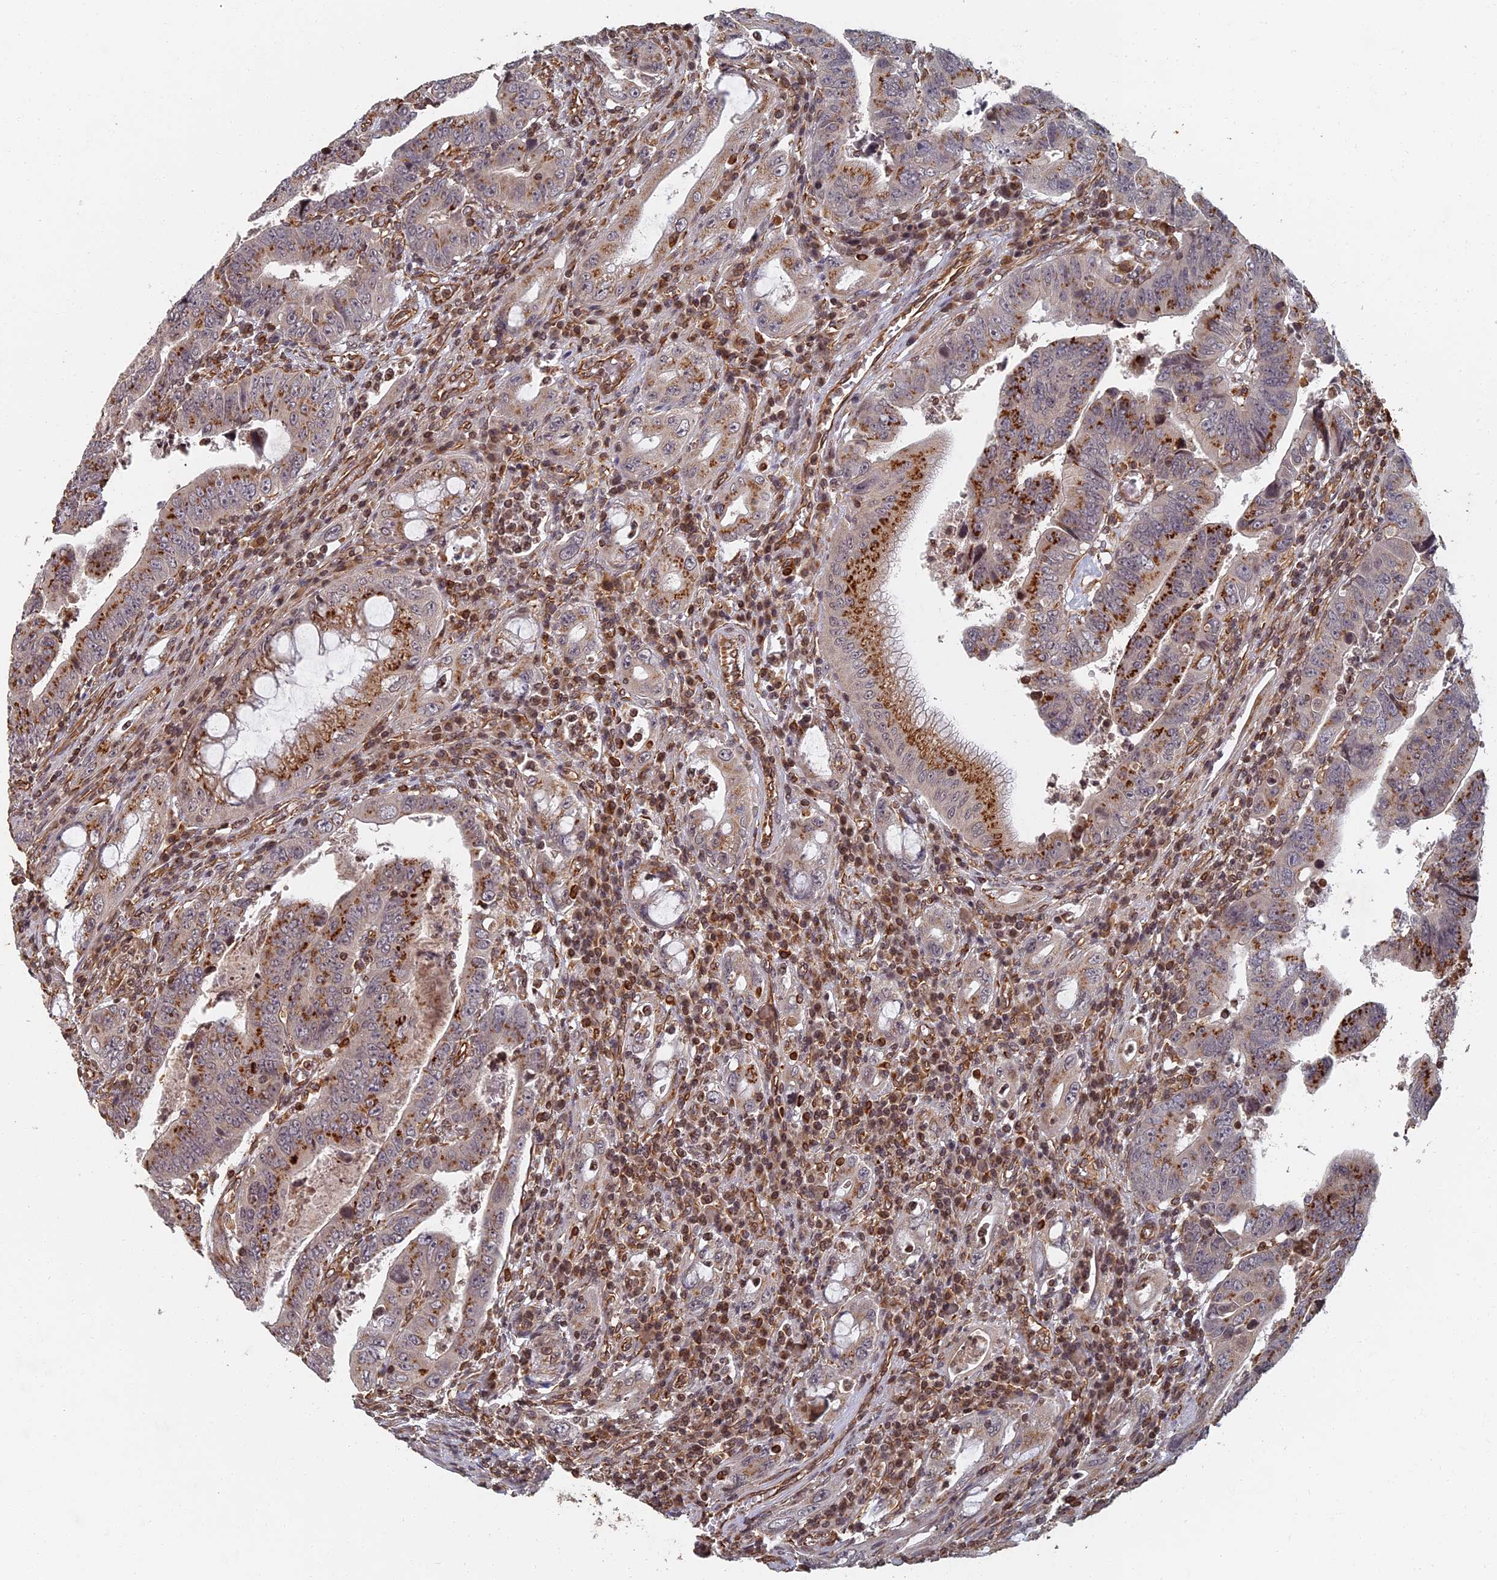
{"staining": {"intensity": "moderate", "quantity": ">75%", "location": "cytoplasmic/membranous"}, "tissue": "colorectal cancer", "cell_type": "Tumor cells", "image_type": "cancer", "snomed": [{"axis": "morphology", "description": "Normal tissue, NOS"}, {"axis": "morphology", "description": "Adenocarcinoma, NOS"}, {"axis": "topography", "description": "Rectum"}], "caption": "Protein expression analysis of colorectal cancer (adenocarcinoma) reveals moderate cytoplasmic/membranous staining in approximately >75% of tumor cells. (Brightfield microscopy of DAB IHC at high magnification).", "gene": "ABCB10", "patient": {"sex": "female", "age": 65}}